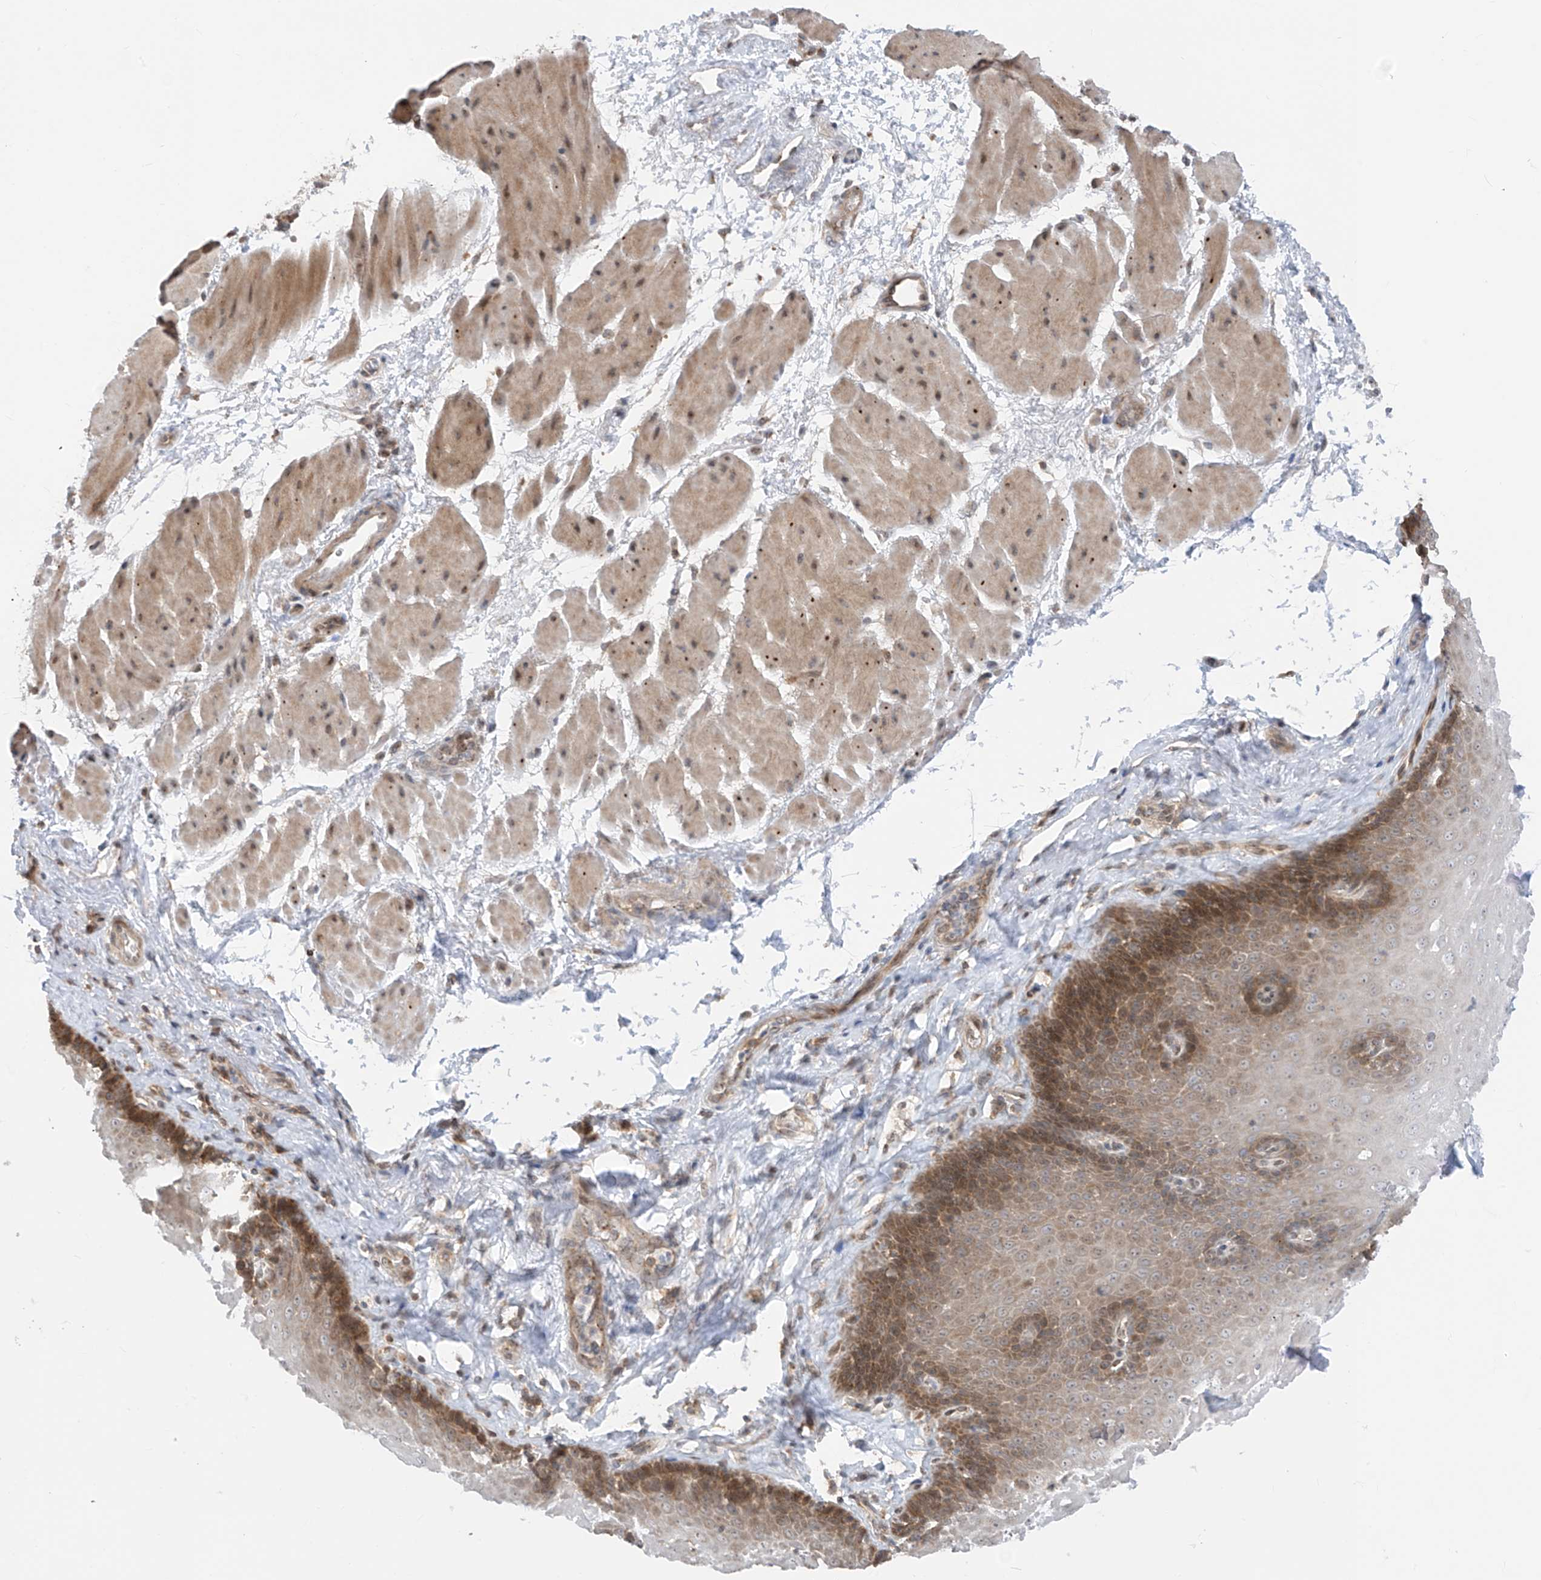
{"staining": {"intensity": "moderate", "quantity": "25%-75%", "location": "cytoplasmic/membranous"}, "tissue": "esophagus", "cell_type": "Squamous epithelial cells", "image_type": "normal", "snomed": [{"axis": "morphology", "description": "Normal tissue, NOS"}, {"axis": "topography", "description": "Esophagus"}], "caption": "Immunohistochemical staining of benign esophagus displays medium levels of moderate cytoplasmic/membranous expression in approximately 25%-75% of squamous epithelial cells. The protein of interest is stained brown, and the nuclei are stained in blue (DAB IHC with brightfield microscopy, high magnification).", "gene": "TTC38", "patient": {"sex": "female", "age": 66}}